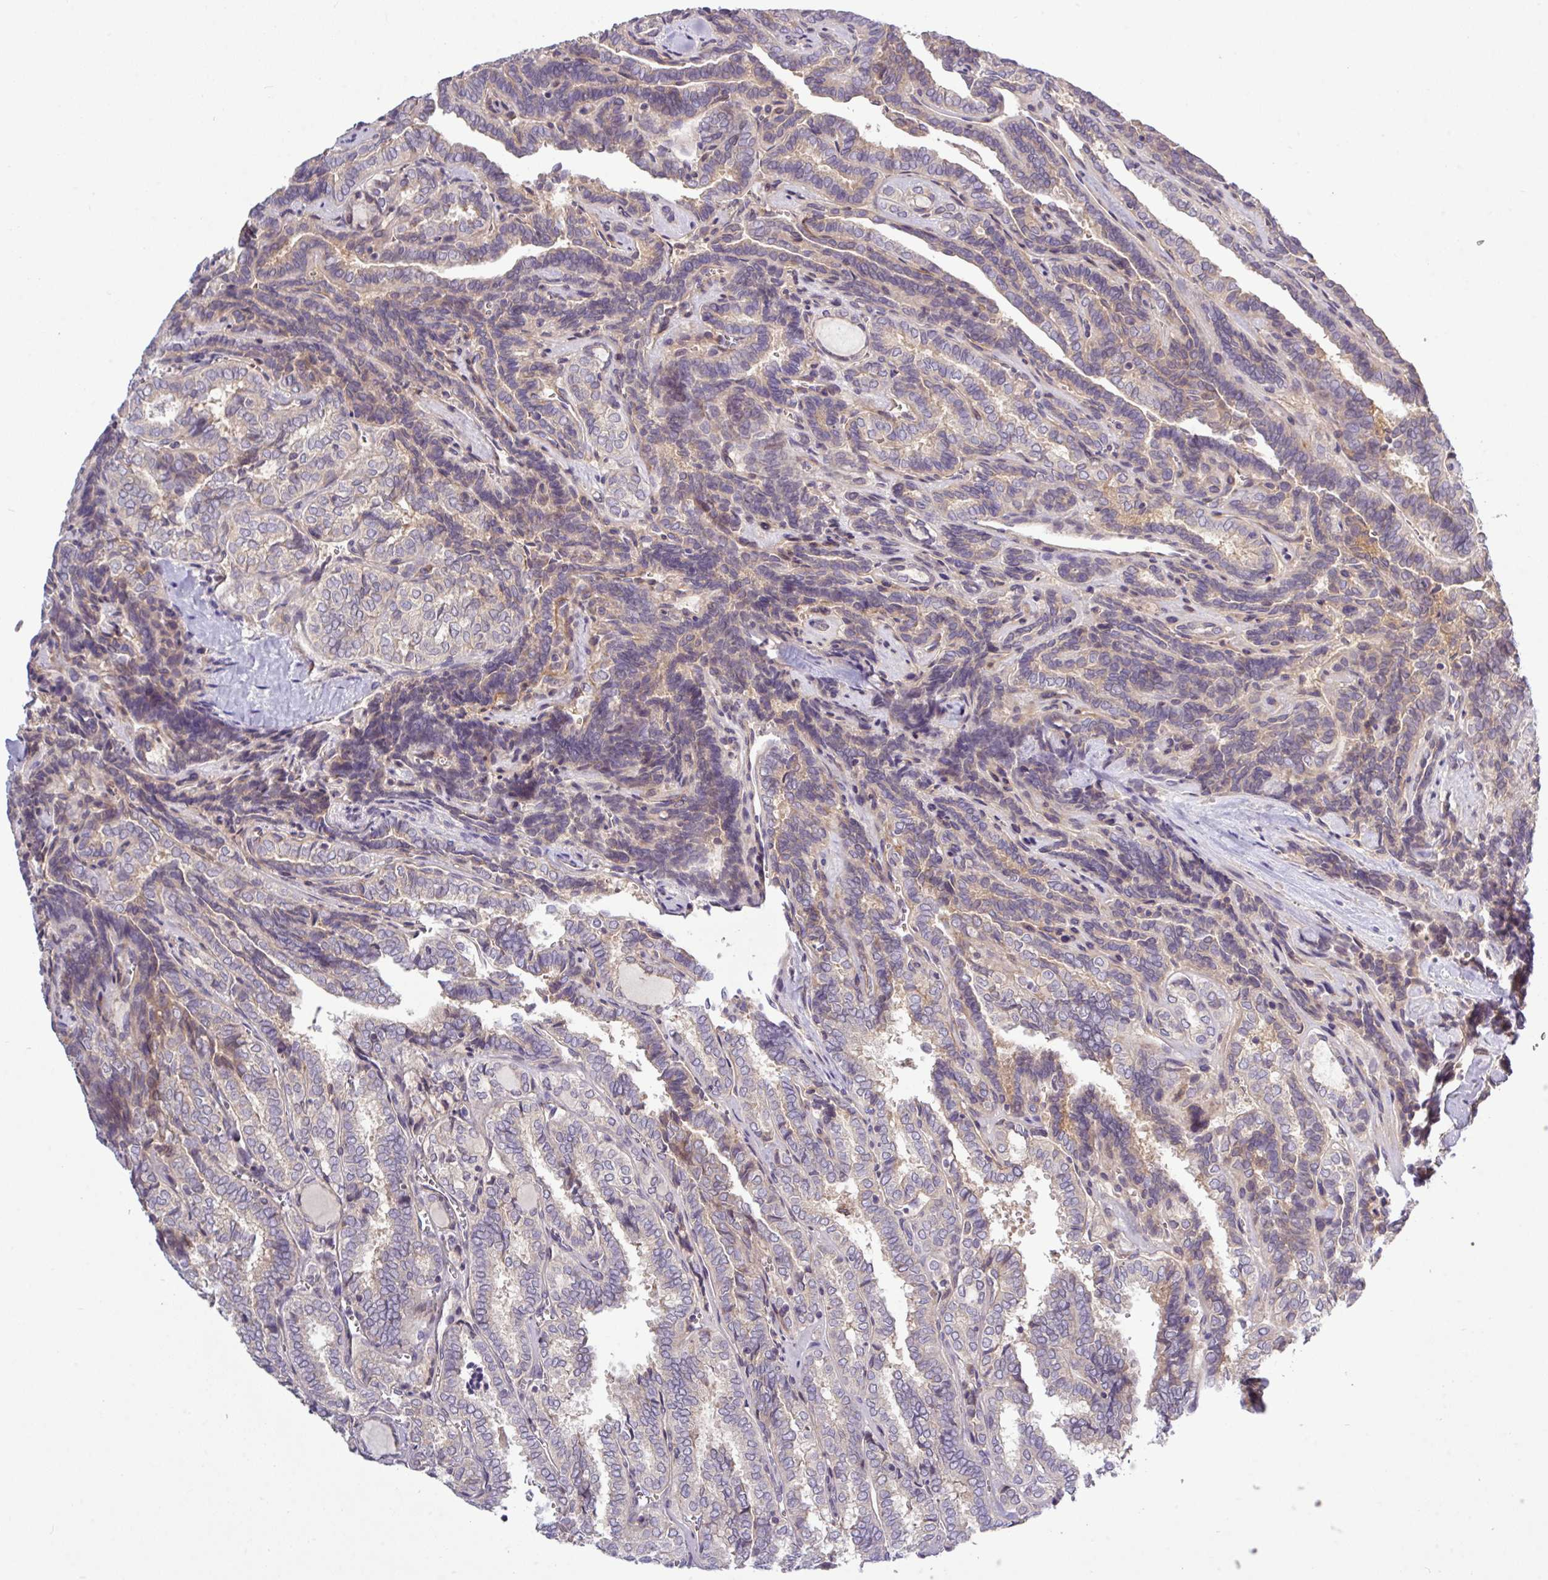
{"staining": {"intensity": "weak", "quantity": "<25%", "location": "cytoplasmic/membranous"}, "tissue": "thyroid cancer", "cell_type": "Tumor cells", "image_type": "cancer", "snomed": [{"axis": "morphology", "description": "Papillary adenocarcinoma, NOS"}, {"axis": "topography", "description": "Thyroid gland"}], "caption": "This micrograph is of thyroid cancer stained with immunohistochemistry (IHC) to label a protein in brown with the nuclei are counter-stained blue. There is no staining in tumor cells.", "gene": "TMEM62", "patient": {"sex": "female", "age": 30}}